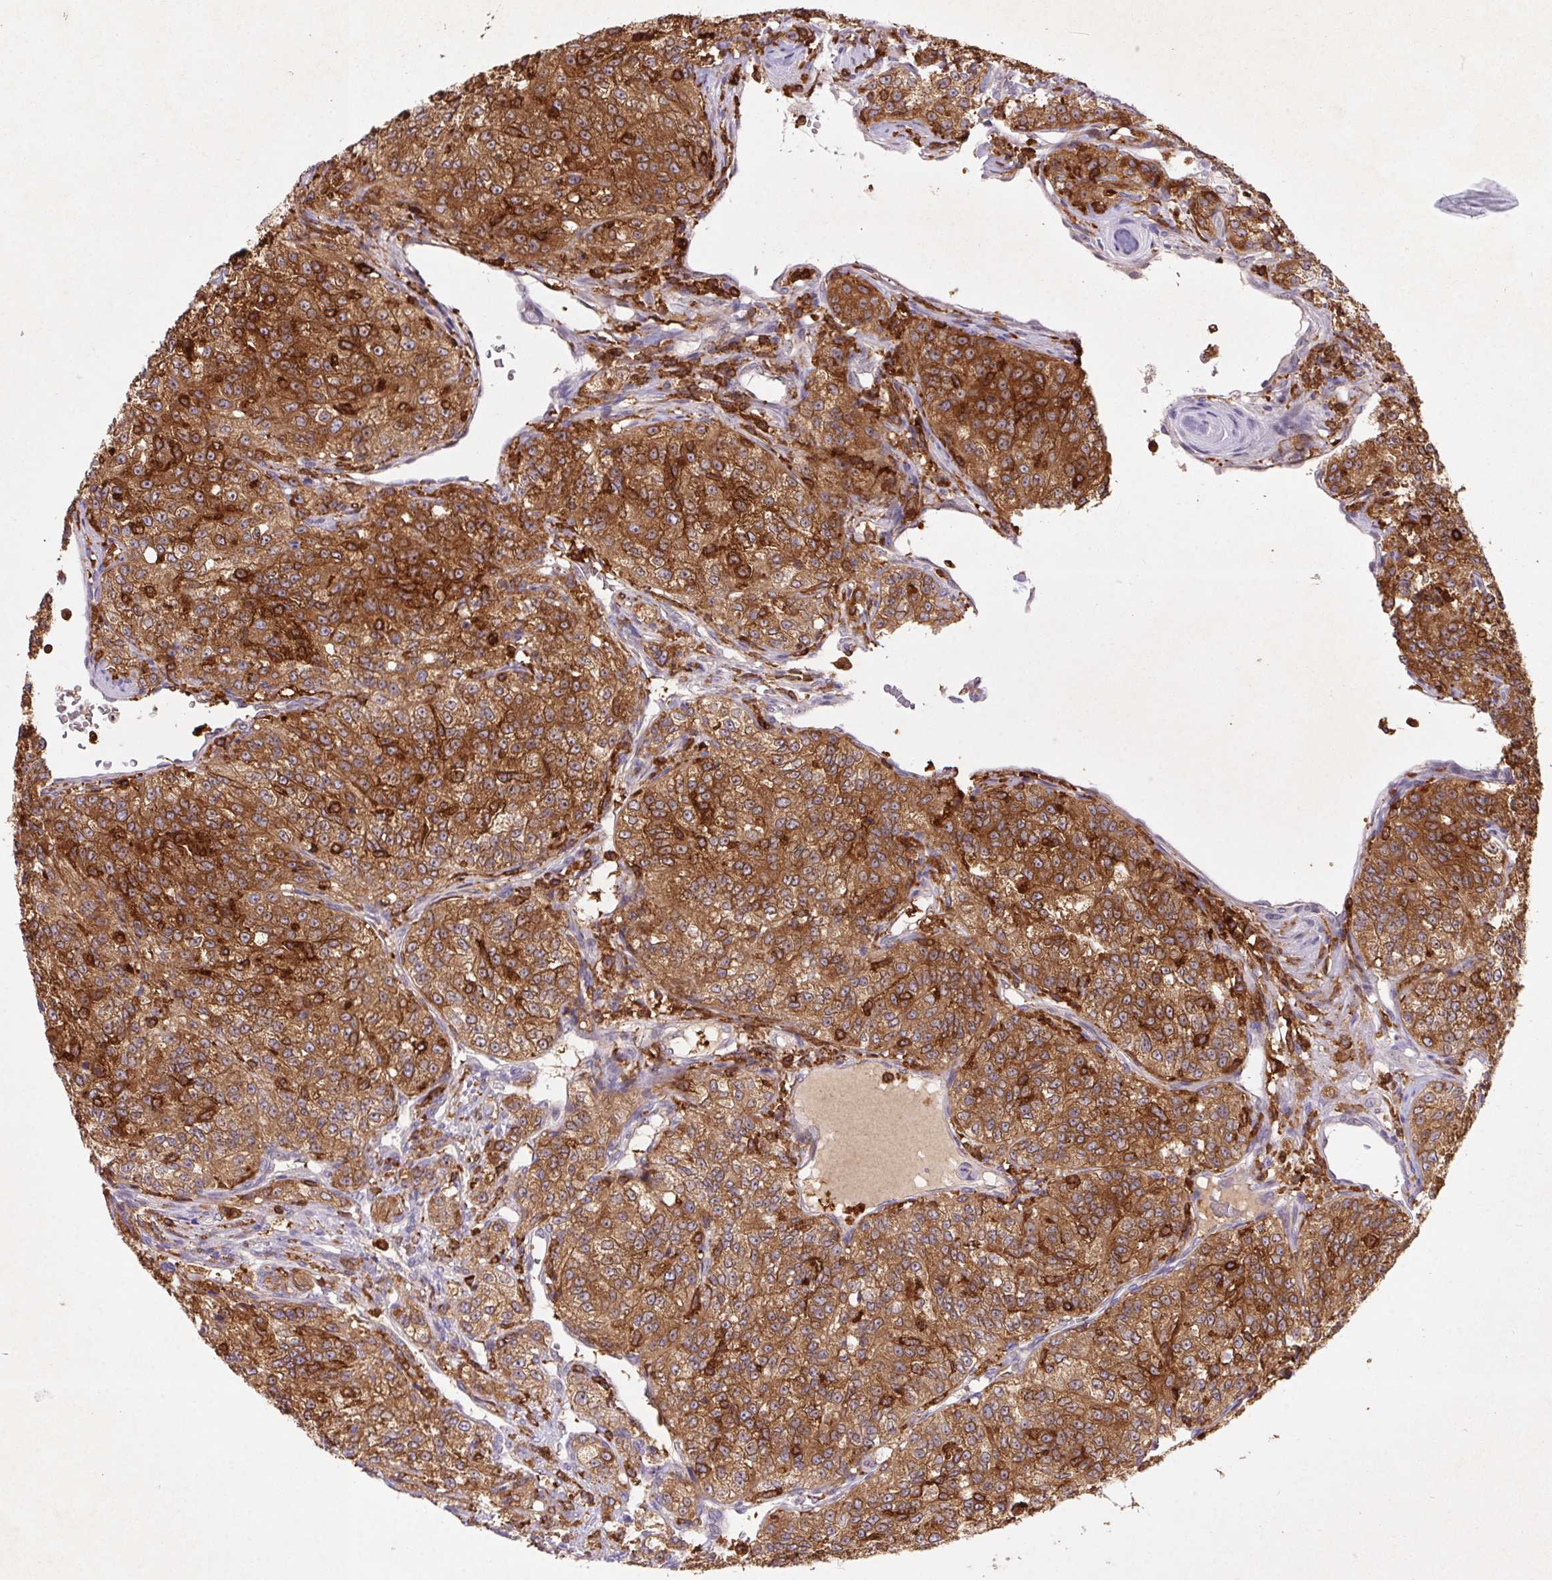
{"staining": {"intensity": "strong", "quantity": ">75%", "location": "cytoplasmic/membranous"}, "tissue": "renal cancer", "cell_type": "Tumor cells", "image_type": "cancer", "snomed": [{"axis": "morphology", "description": "Adenocarcinoma, NOS"}, {"axis": "topography", "description": "Kidney"}], "caption": "The immunohistochemical stain shows strong cytoplasmic/membranous staining in tumor cells of renal cancer (adenocarcinoma) tissue.", "gene": "APBB1IP", "patient": {"sex": "female", "age": 63}}